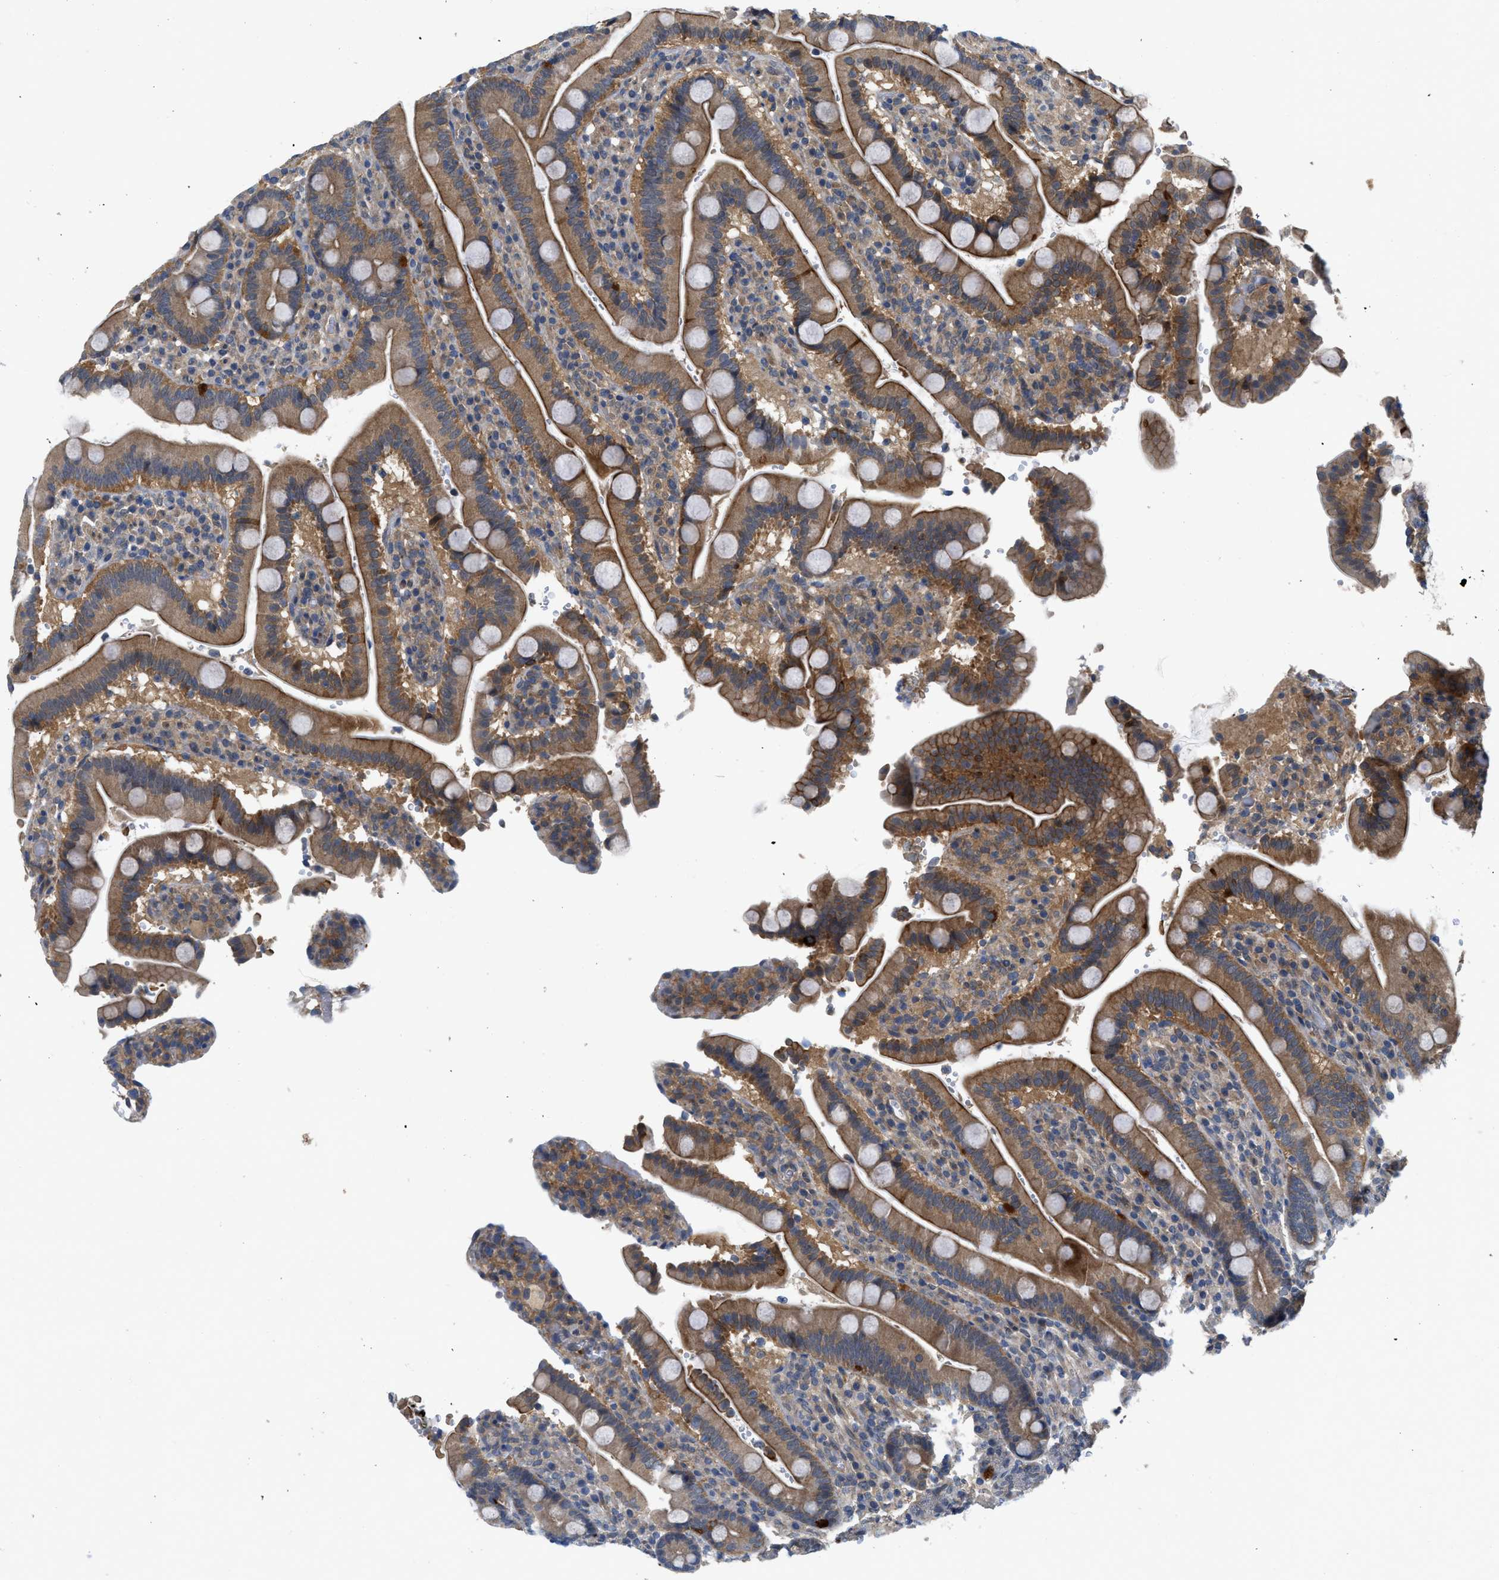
{"staining": {"intensity": "strong", "quantity": ">75%", "location": "cytoplasmic/membranous"}, "tissue": "duodenum", "cell_type": "Glandular cells", "image_type": "normal", "snomed": [{"axis": "morphology", "description": "Normal tissue, NOS"}, {"axis": "topography", "description": "Small intestine, NOS"}], "caption": "A photomicrograph of duodenum stained for a protein displays strong cytoplasmic/membranous brown staining in glandular cells.", "gene": "PANX1", "patient": {"sex": "female", "age": 71}}